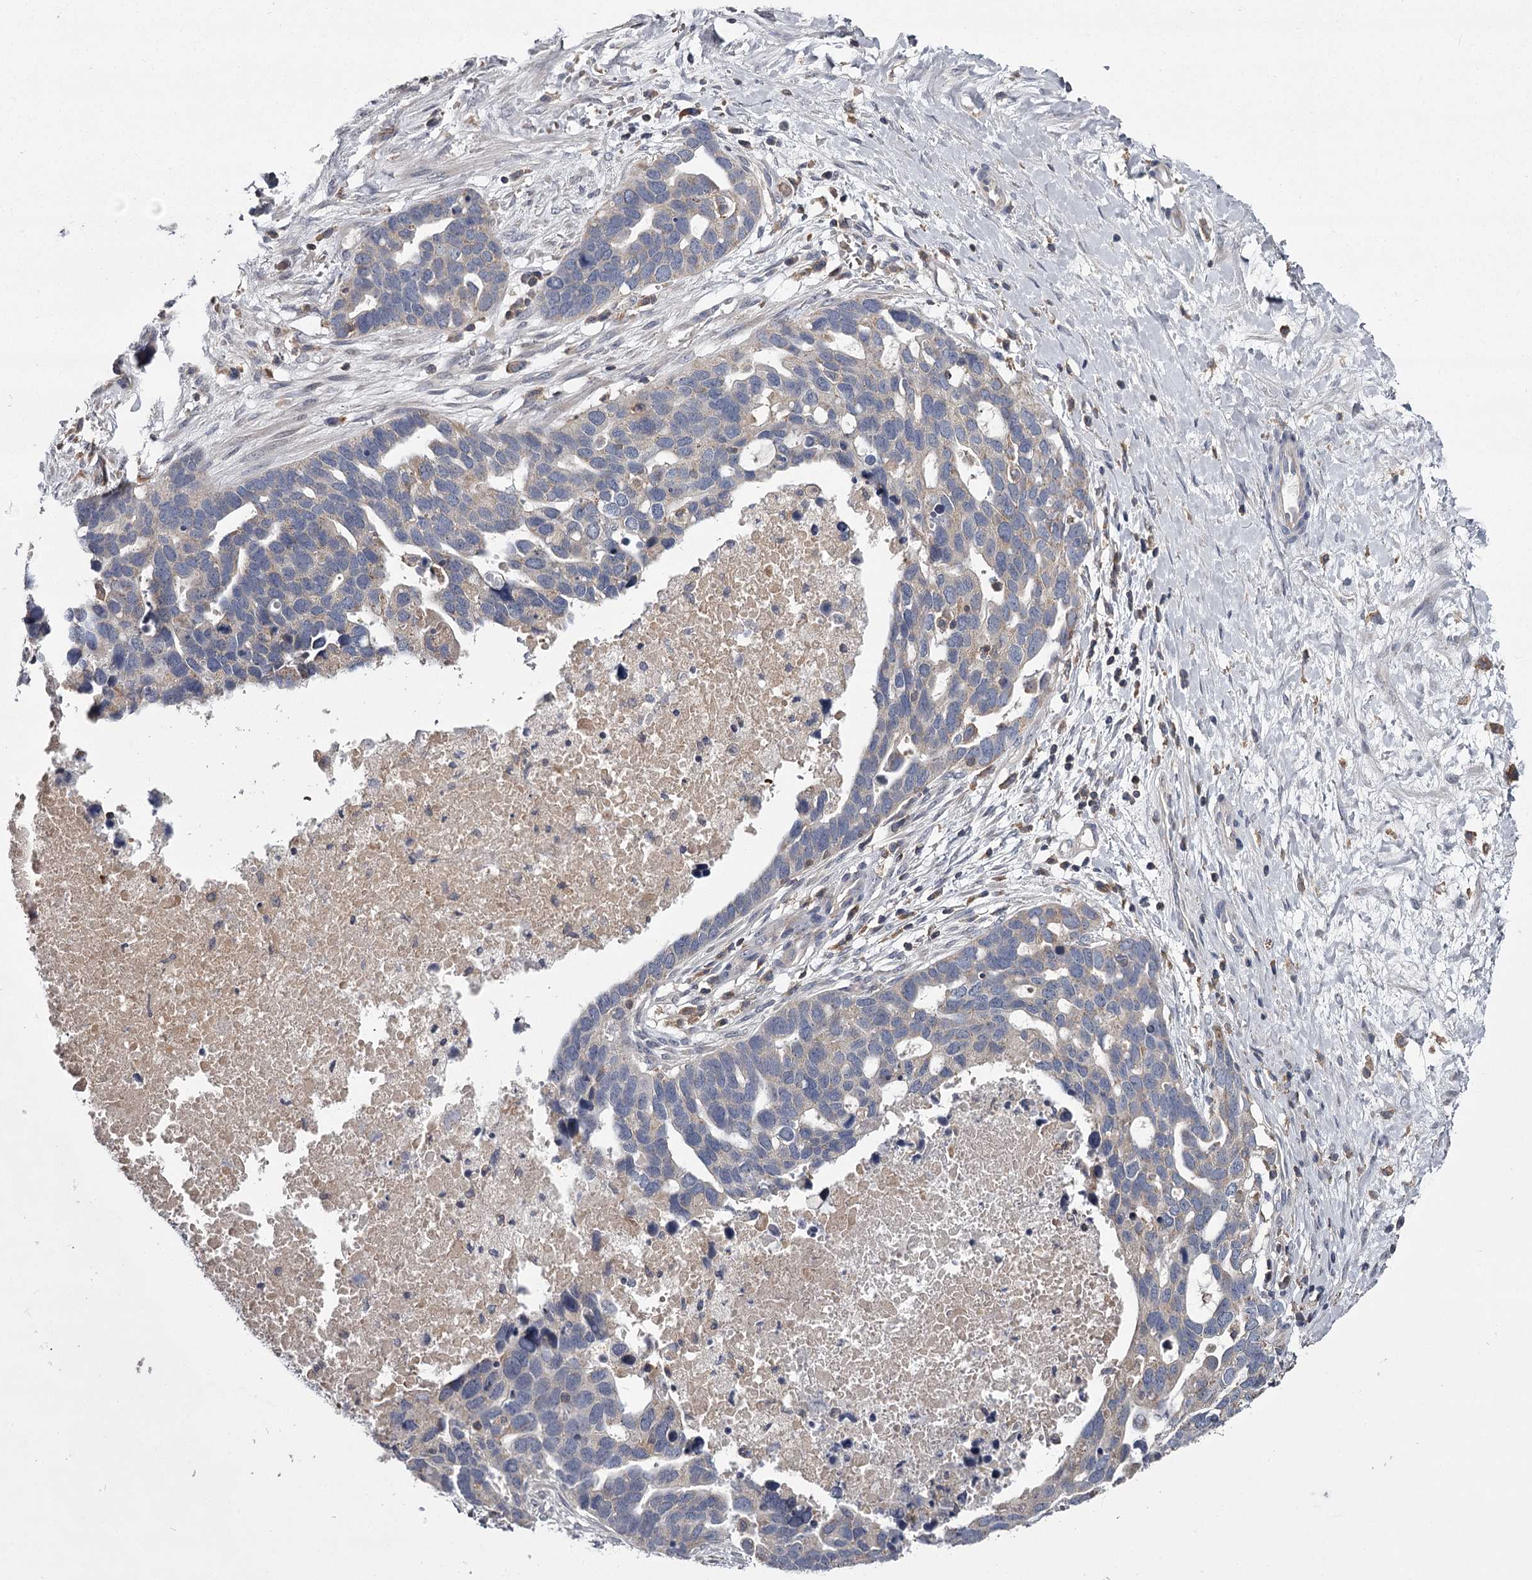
{"staining": {"intensity": "negative", "quantity": "none", "location": "none"}, "tissue": "ovarian cancer", "cell_type": "Tumor cells", "image_type": "cancer", "snomed": [{"axis": "morphology", "description": "Cystadenocarcinoma, serous, NOS"}, {"axis": "topography", "description": "Ovary"}], "caption": "This is an IHC micrograph of ovarian serous cystadenocarcinoma. There is no staining in tumor cells.", "gene": "RASSF6", "patient": {"sex": "female", "age": 54}}